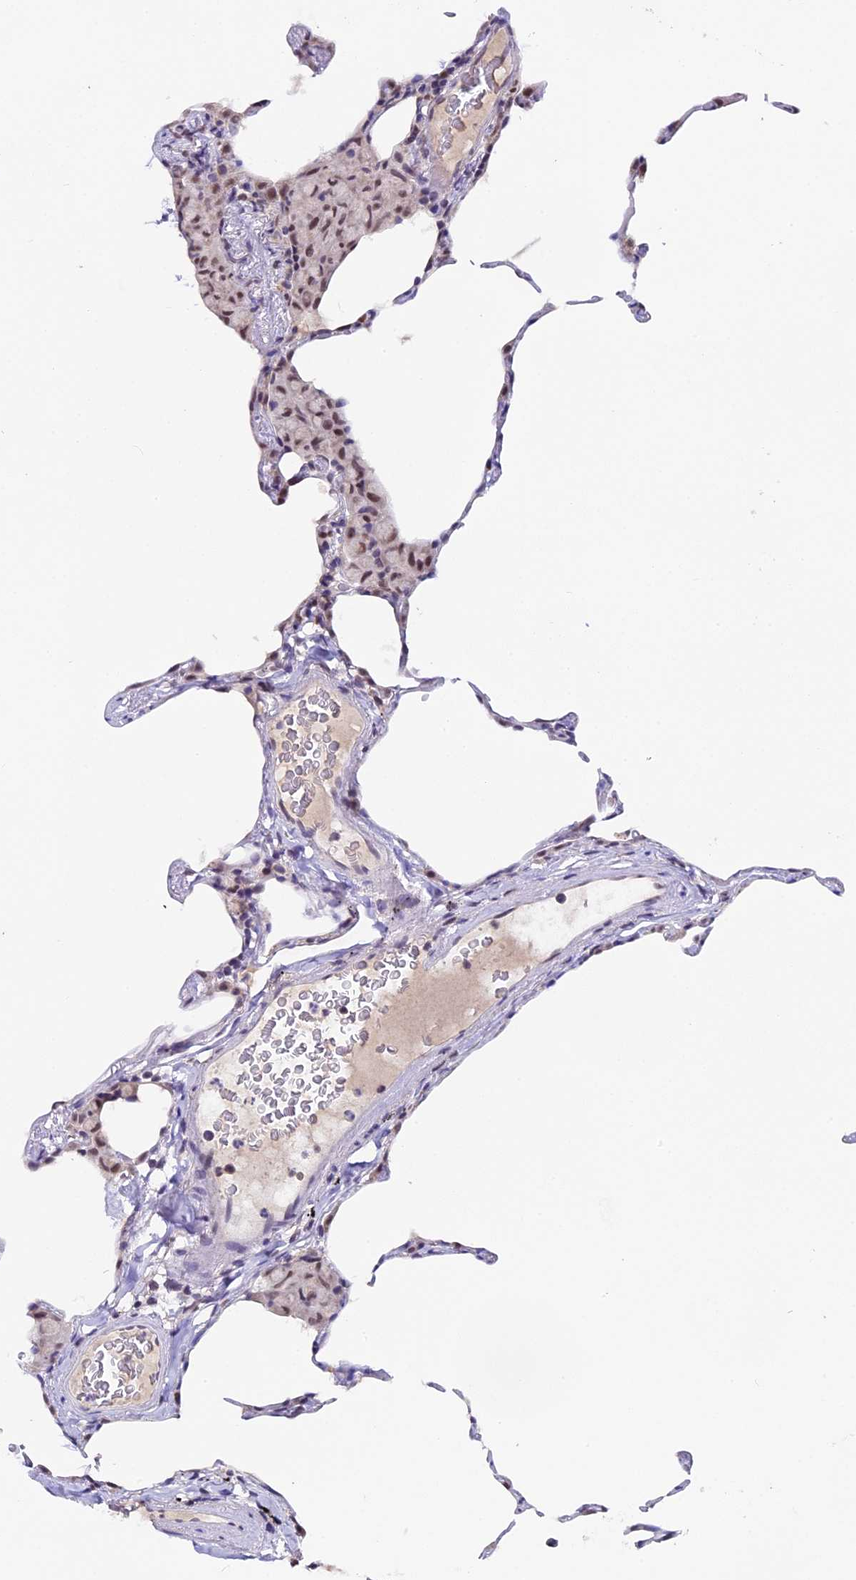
{"staining": {"intensity": "moderate", "quantity": "<25%", "location": "nuclear"}, "tissue": "lung", "cell_type": "Alveolar cells", "image_type": "normal", "snomed": [{"axis": "morphology", "description": "Normal tissue, NOS"}, {"axis": "topography", "description": "Lung"}], "caption": "Immunohistochemistry photomicrograph of normal lung: lung stained using IHC shows low levels of moderate protein expression localized specifically in the nuclear of alveolar cells, appearing as a nuclear brown color.", "gene": "NCBP1", "patient": {"sex": "female", "age": 57}}